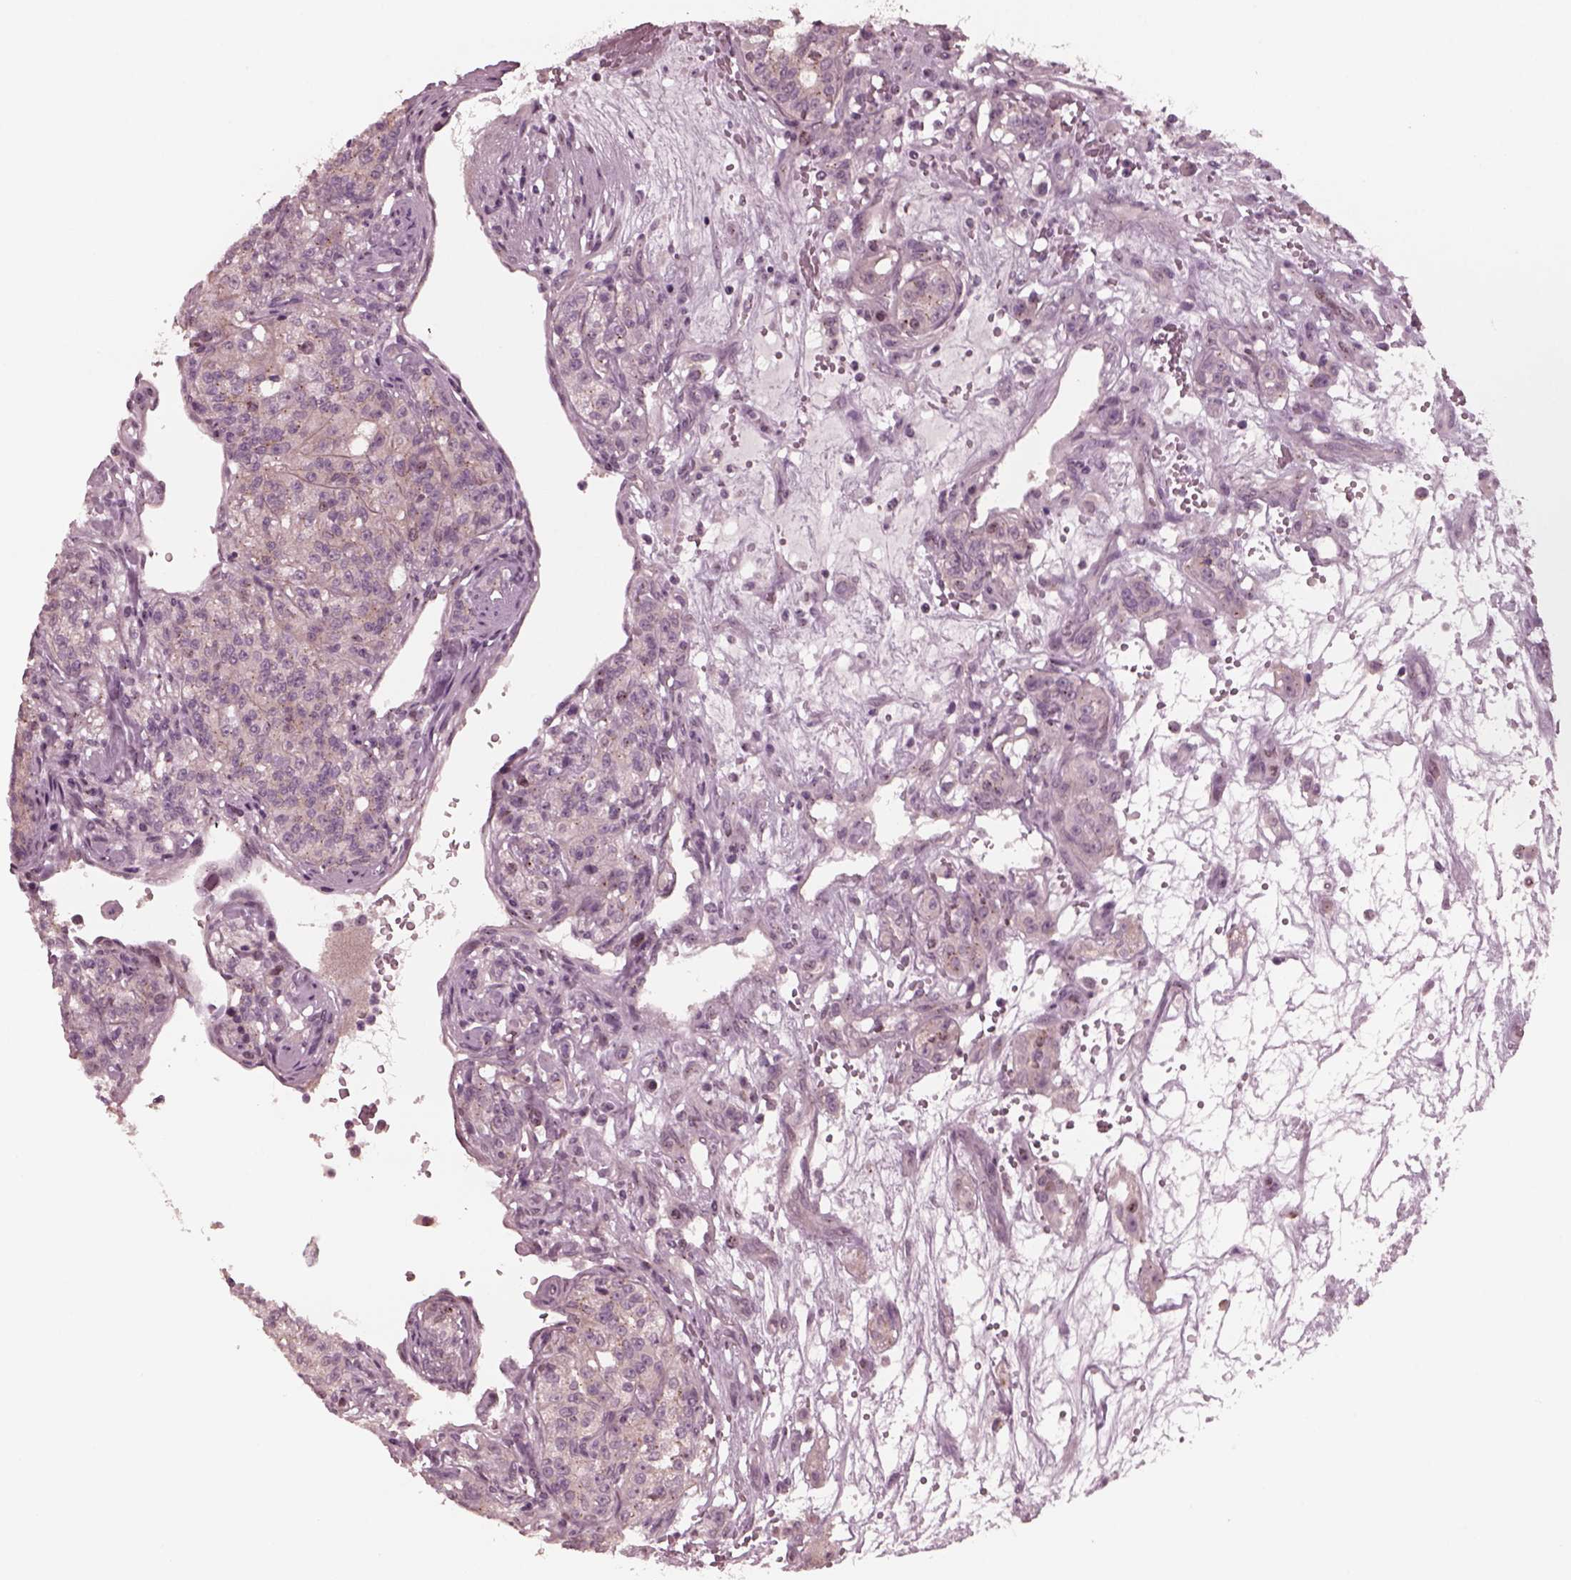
{"staining": {"intensity": "negative", "quantity": "none", "location": "none"}, "tissue": "renal cancer", "cell_type": "Tumor cells", "image_type": "cancer", "snomed": [{"axis": "morphology", "description": "Adenocarcinoma, NOS"}, {"axis": "topography", "description": "Kidney"}], "caption": "This is an immunohistochemistry micrograph of human renal cancer. There is no staining in tumor cells.", "gene": "SAXO1", "patient": {"sex": "female", "age": 63}}